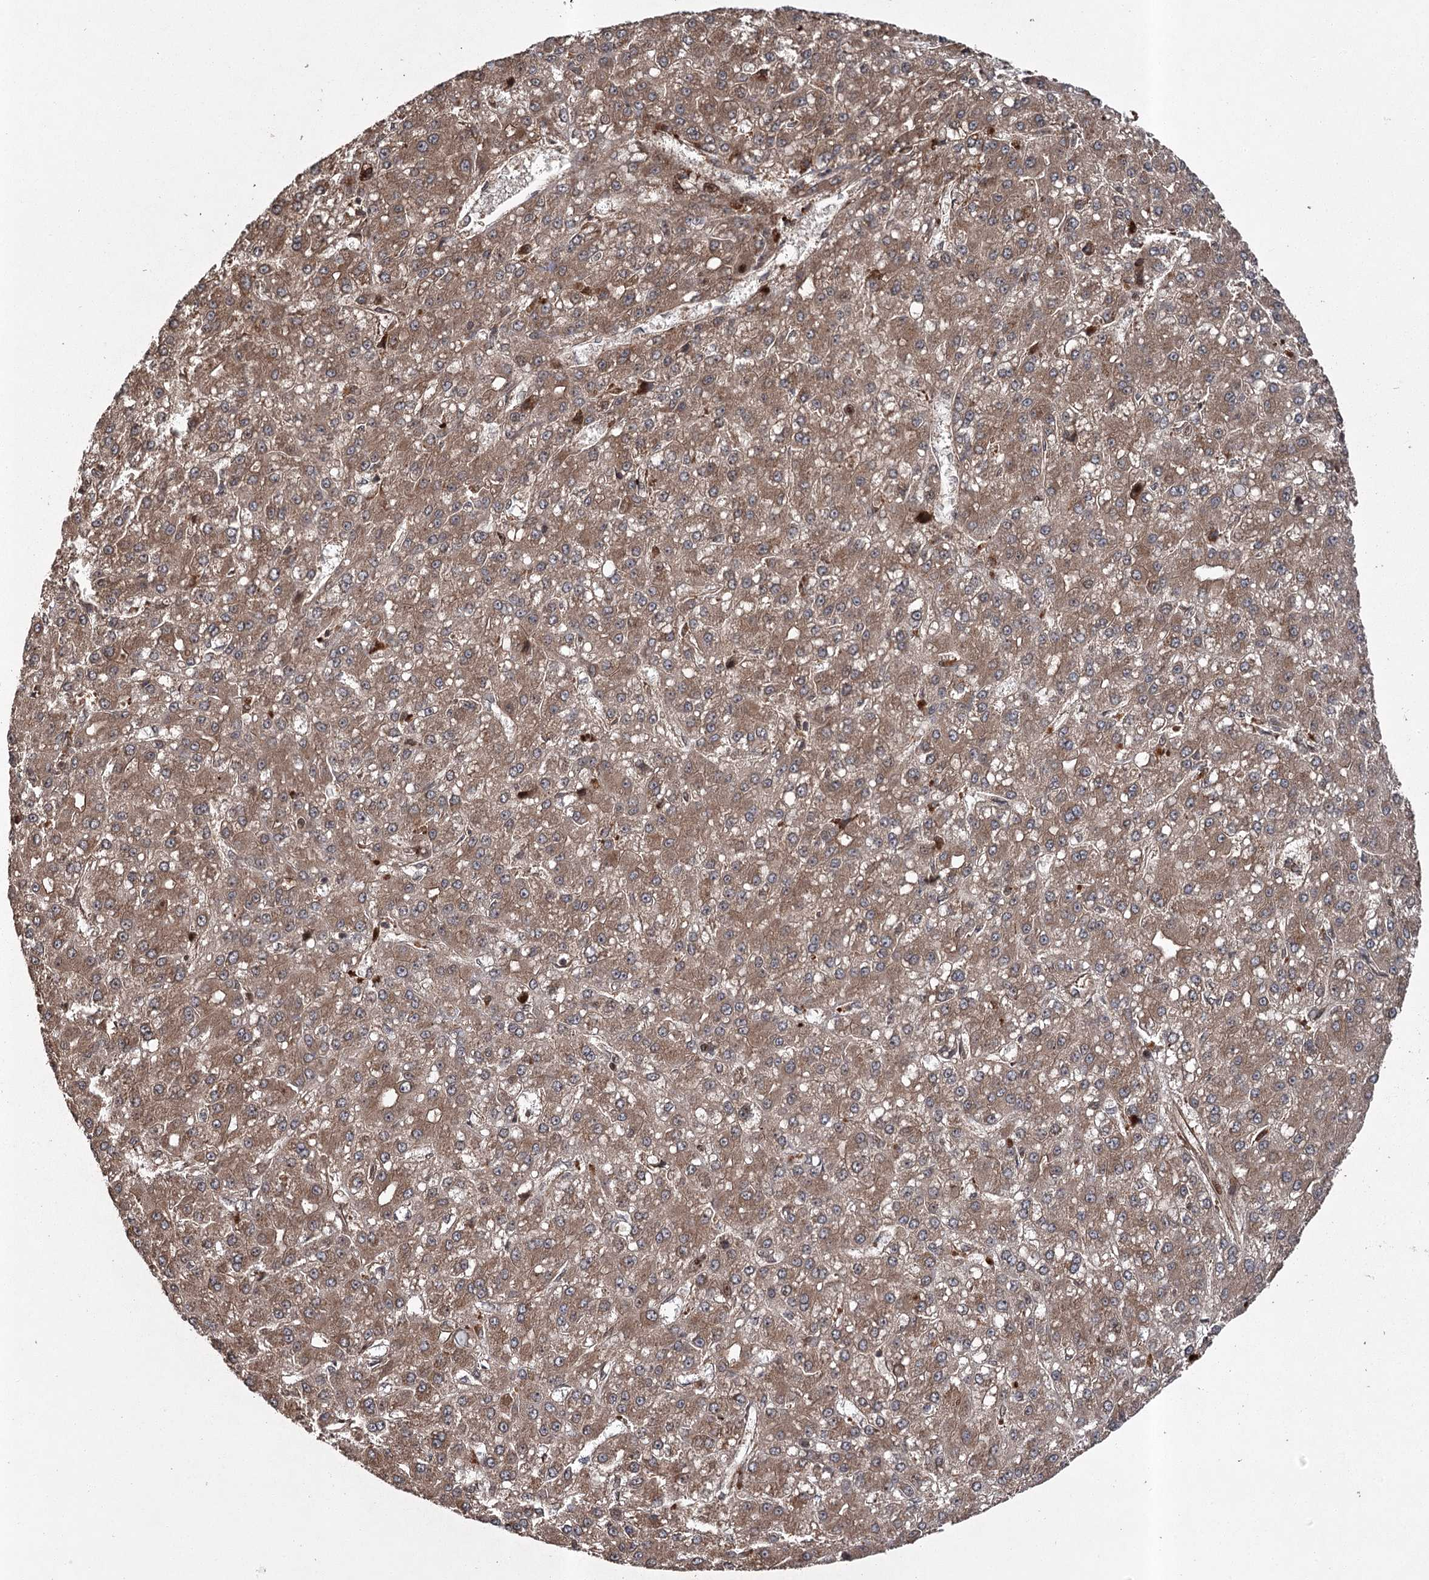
{"staining": {"intensity": "moderate", "quantity": ">75%", "location": "cytoplasmic/membranous"}, "tissue": "liver cancer", "cell_type": "Tumor cells", "image_type": "cancer", "snomed": [{"axis": "morphology", "description": "Carcinoma, Hepatocellular, NOS"}, {"axis": "topography", "description": "Liver"}], "caption": "This is an image of IHC staining of hepatocellular carcinoma (liver), which shows moderate expression in the cytoplasmic/membranous of tumor cells.", "gene": "RPAP3", "patient": {"sex": "male", "age": 67}}